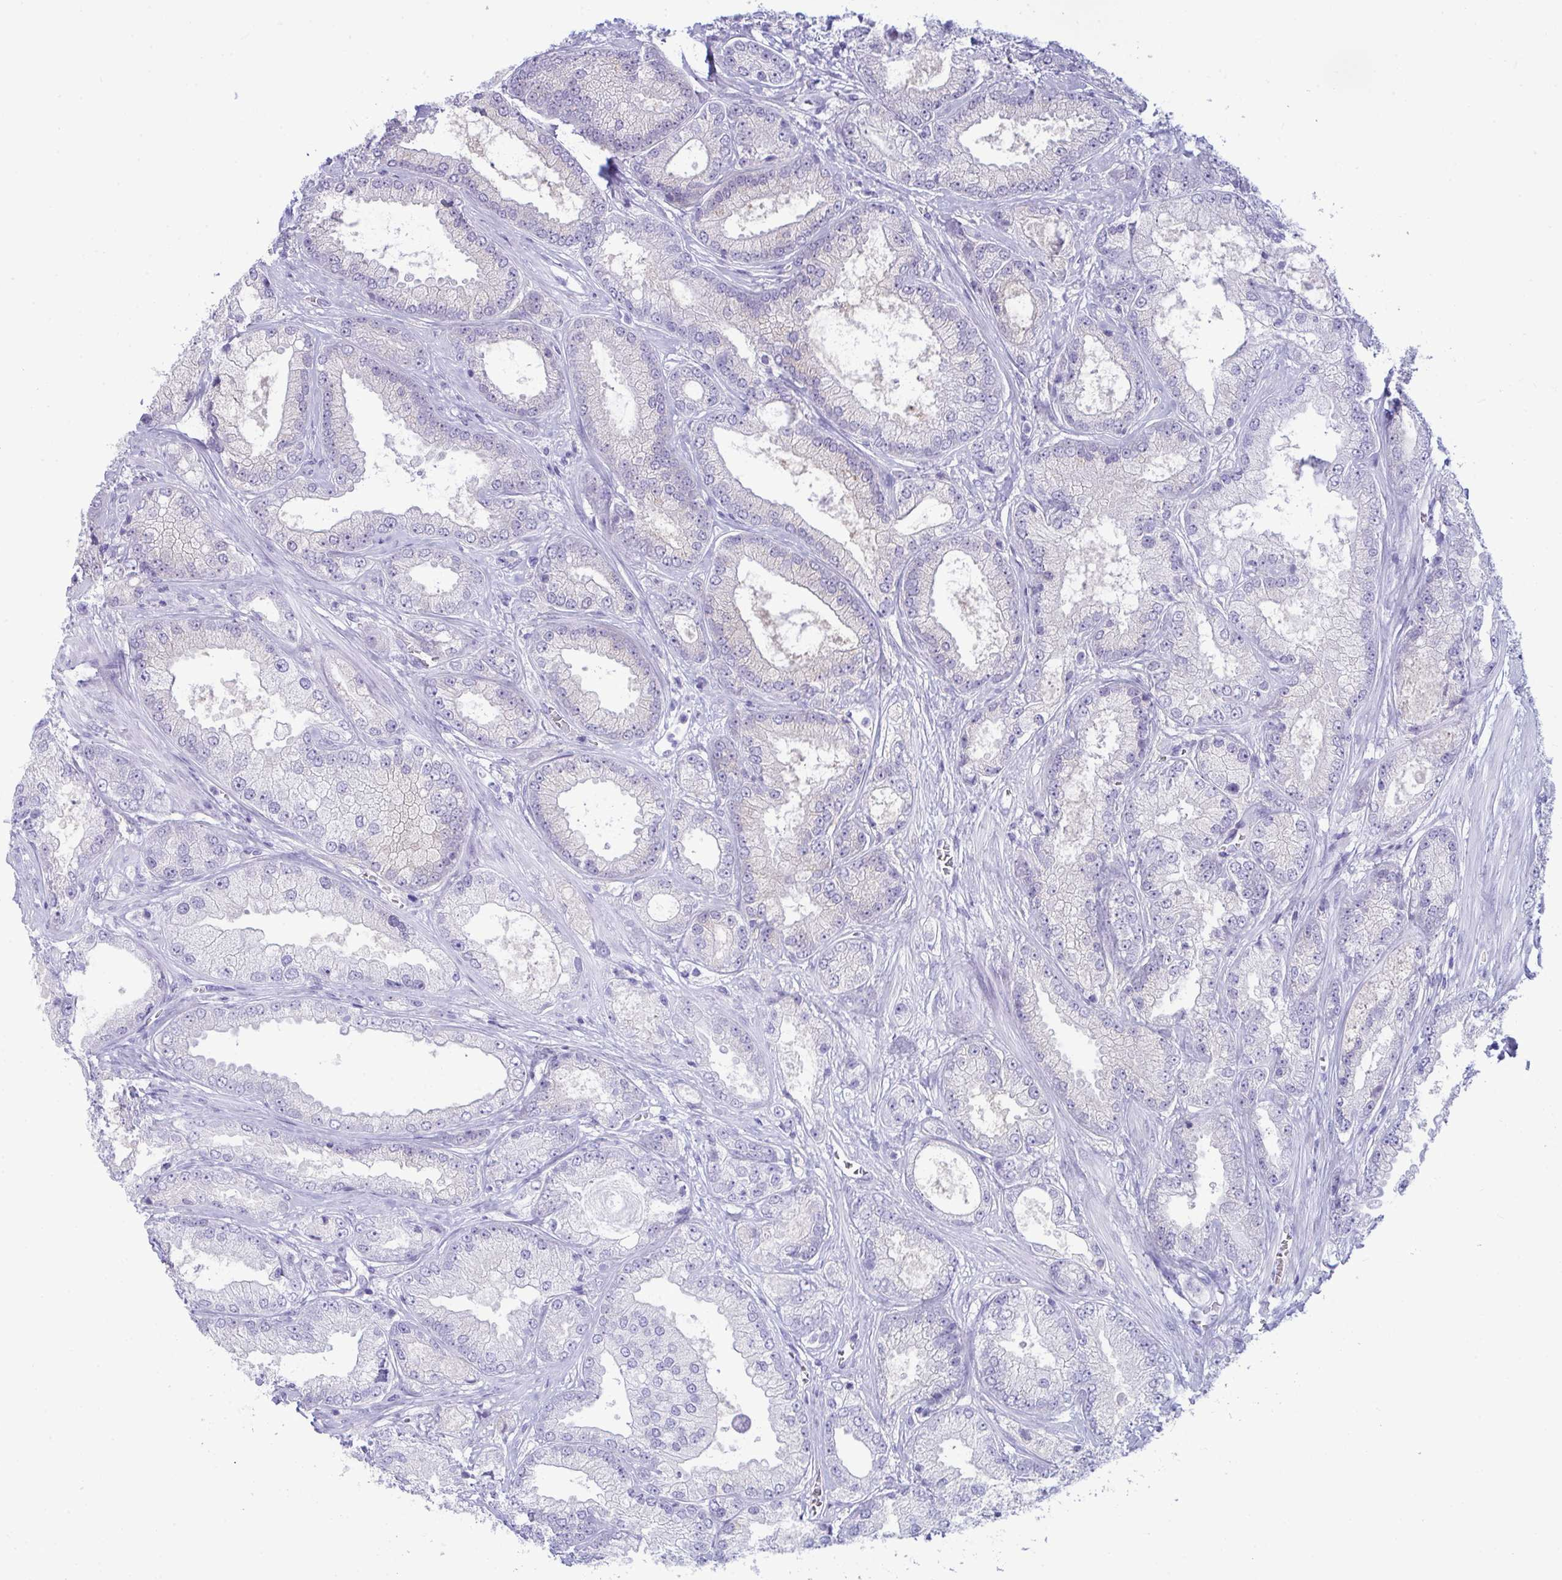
{"staining": {"intensity": "negative", "quantity": "none", "location": "none"}, "tissue": "prostate cancer", "cell_type": "Tumor cells", "image_type": "cancer", "snomed": [{"axis": "morphology", "description": "Adenocarcinoma, High grade"}, {"axis": "topography", "description": "Prostate"}], "caption": "There is no significant expression in tumor cells of prostate cancer. The staining was performed using DAB to visualize the protein expression in brown, while the nuclei were stained in blue with hematoxylin (Magnification: 20x).", "gene": "ANKRD60", "patient": {"sex": "male", "age": 67}}